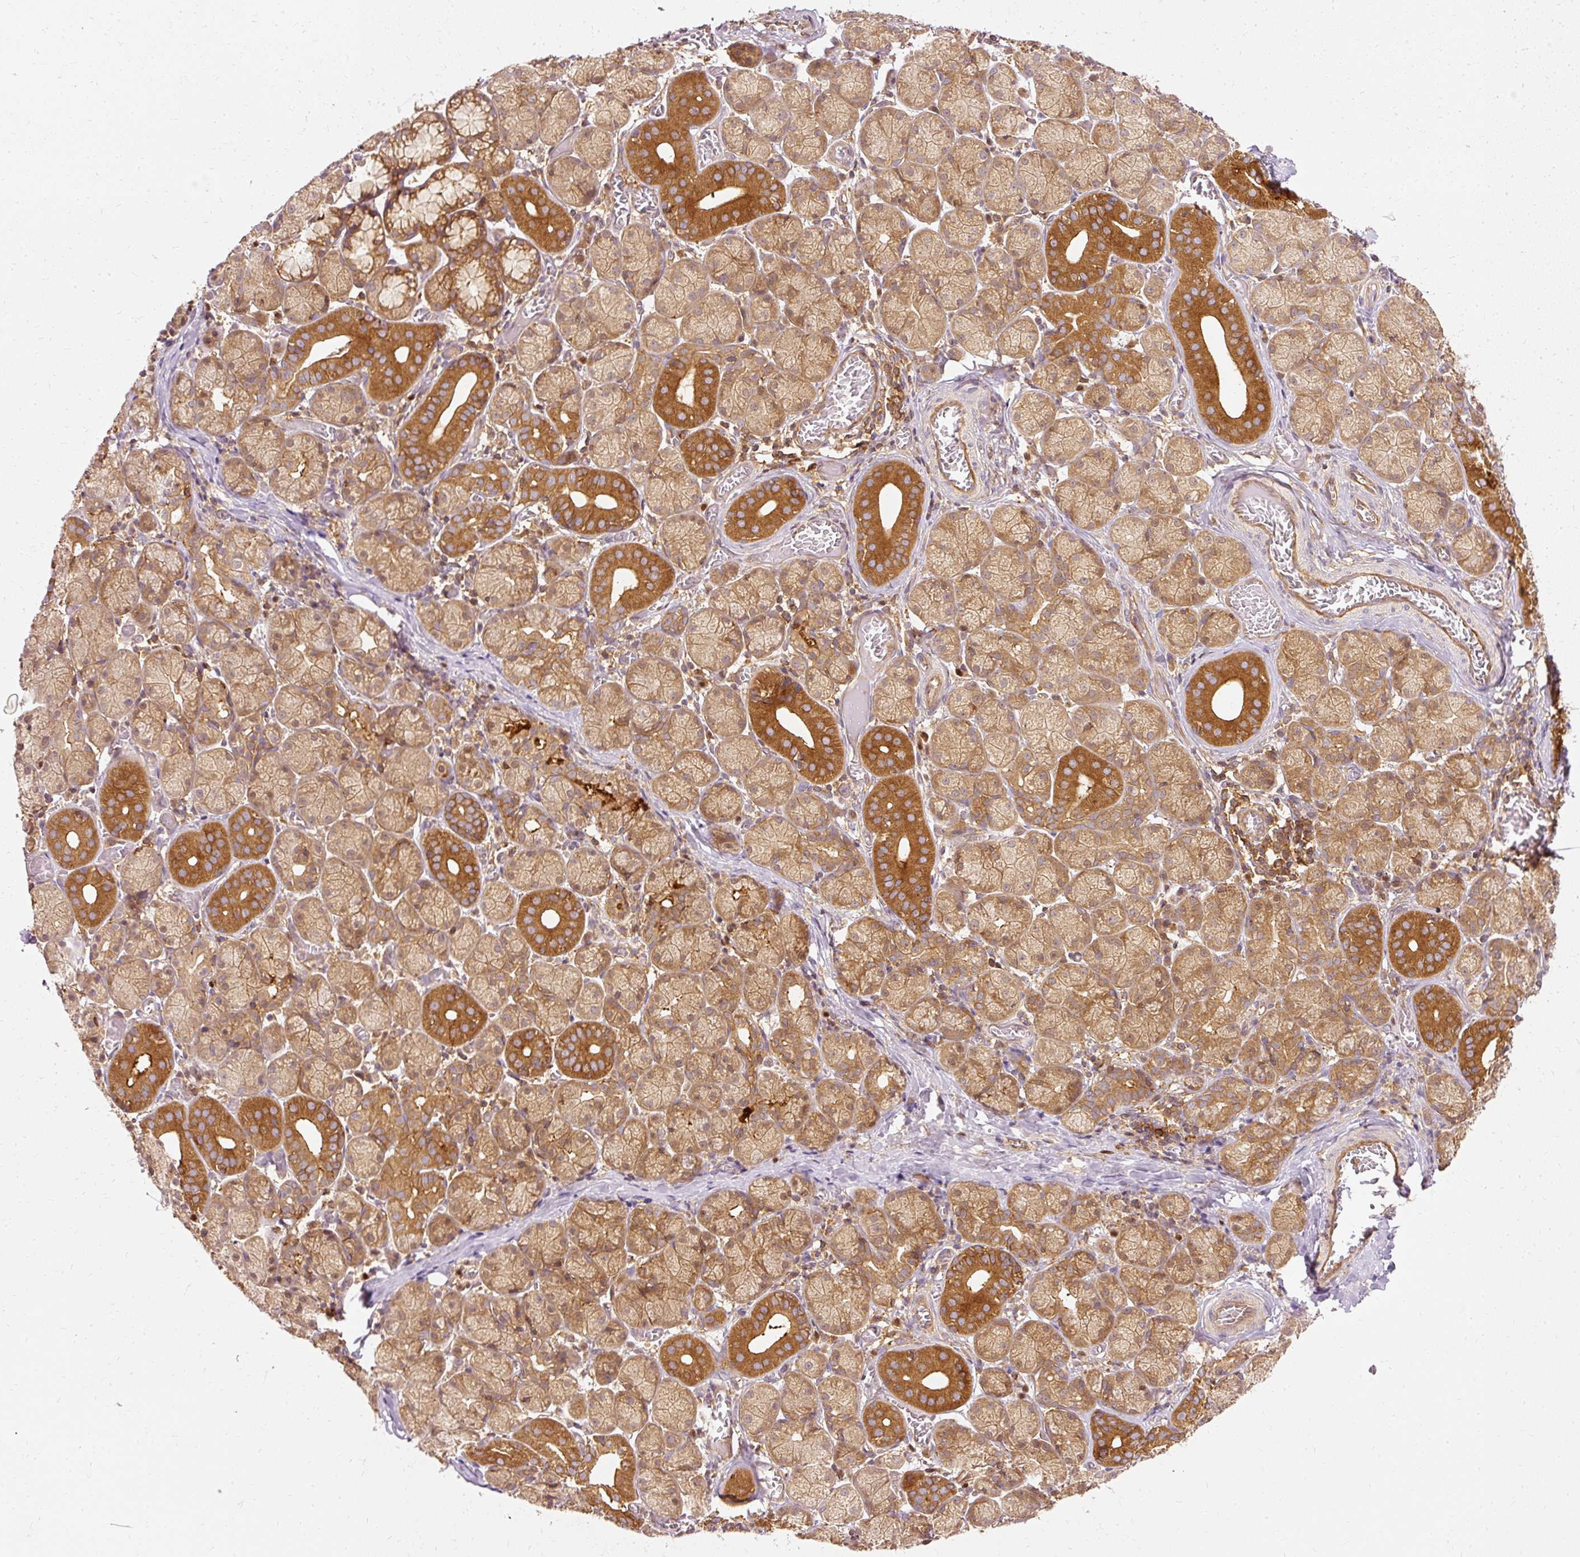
{"staining": {"intensity": "strong", "quantity": "25%-75%", "location": "cytoplasmic/membranous"}, "tissue": "salivary gland", "cell_type": "Glandular cells", "image_type": "normal", "snomed": [{"axis": "morphology", "description": "Normal tissue, NOS"}, {"axis": "topography", "description": "Salivary gland"}], "caption": "Benign salivary gland was stained to show a protein in brown. There is high levels of strong cytoplasmic/membranous positivity in approximately 25%-75% of glandular cells. (DAB = brown stain, brightfield microscopy at high magnification).", "gene": "ARMH3", "patient": {"sex": "female", "age": 24}}